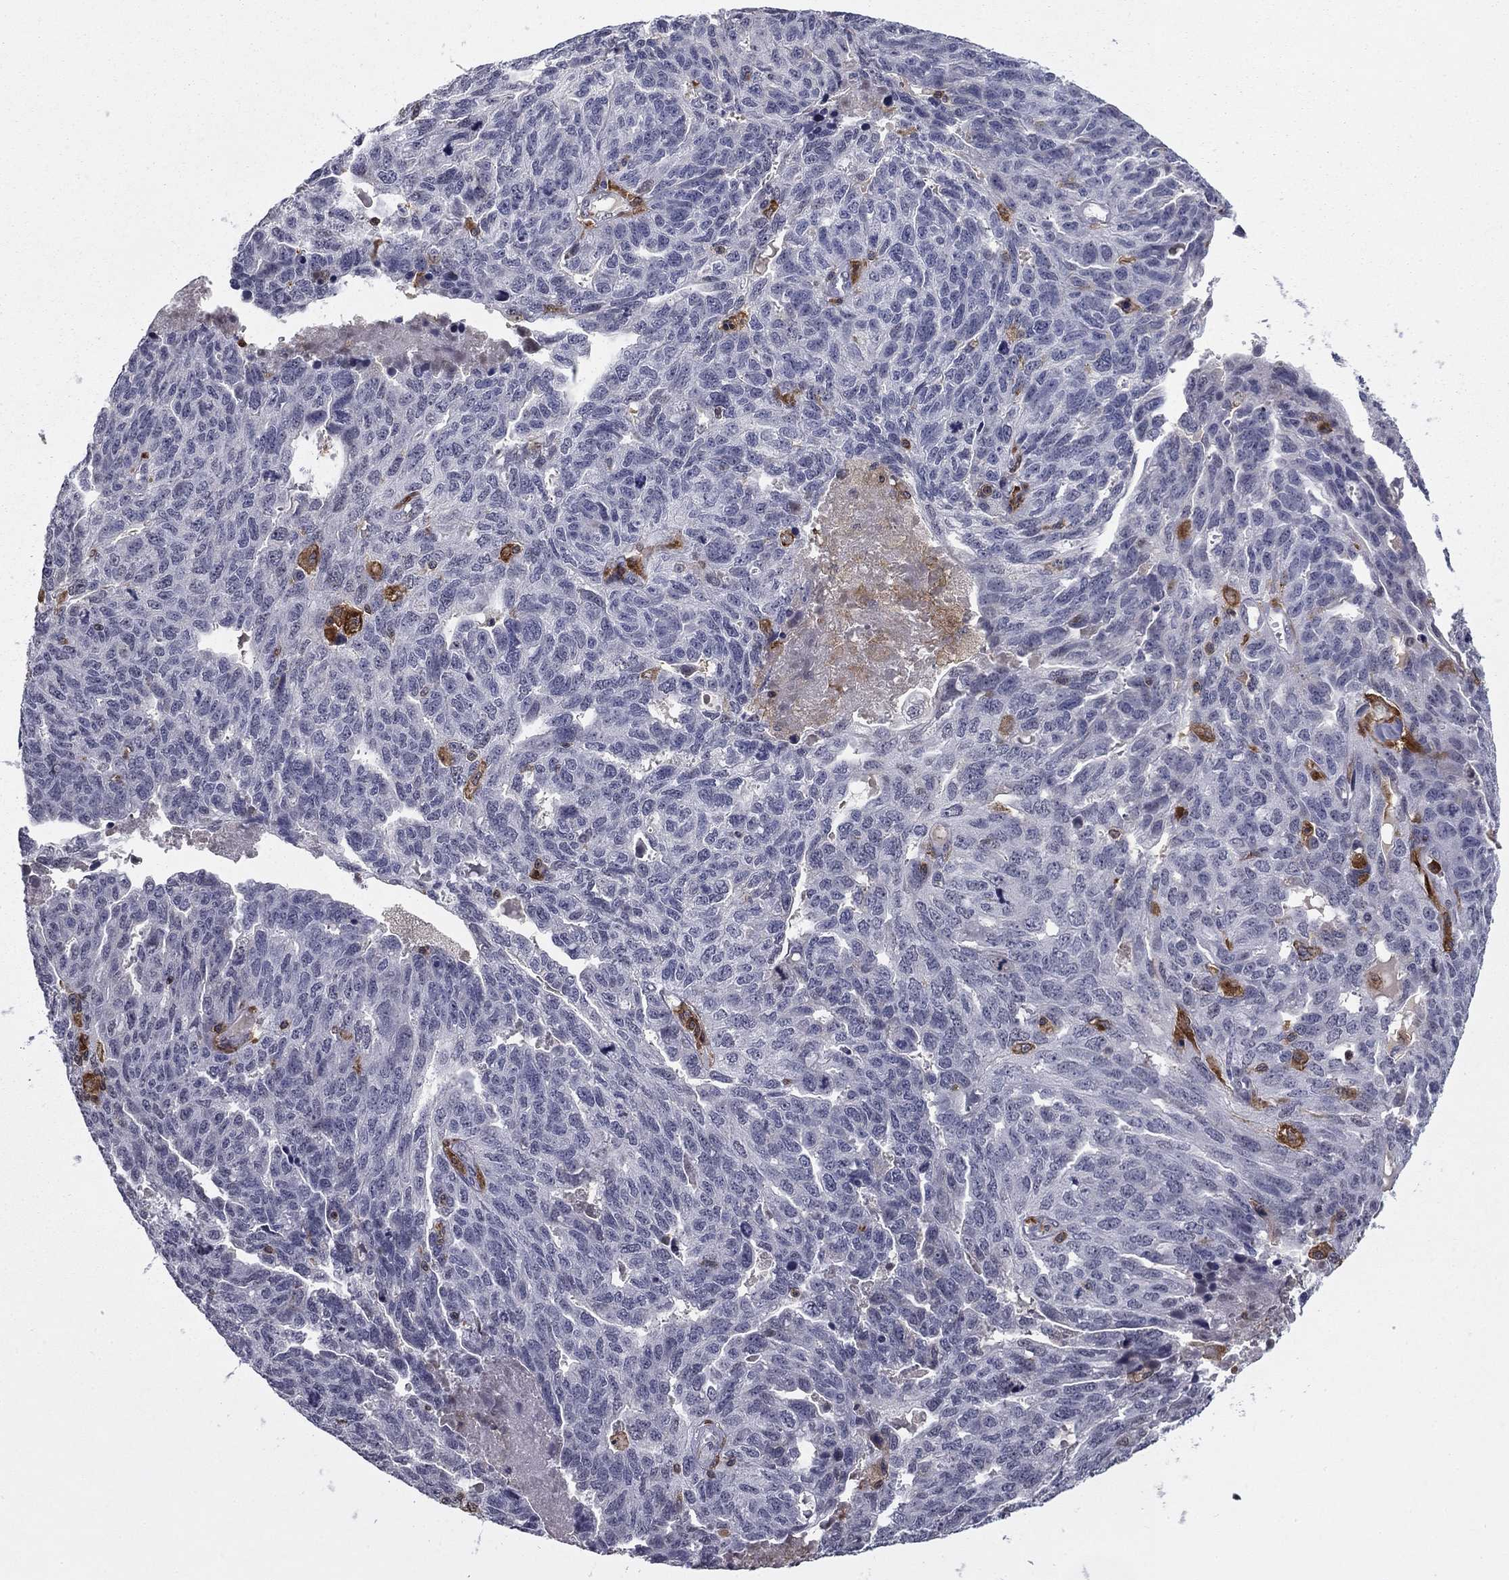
{"staining": {"intensity": "negative", "quantity": "none", "location": "none"}, "tissue": "ovarian cancer", "cell_type": "Tumor cells", "image_type": "cancer", "snomed": [{"axis": "morphology", "description": "Cystadenocarcinoma, serous, NOS"}, {"axis": "topography", "description": "Ovary"}], "caption": "This is a image of immunohistochemistry (IHC) staining of ovarian cancer (serous cystadenocarcinoma), which shows no expression in tumor cells.", "gene": "PLCB2", "patient": {"sex": "female", "age": 71}}